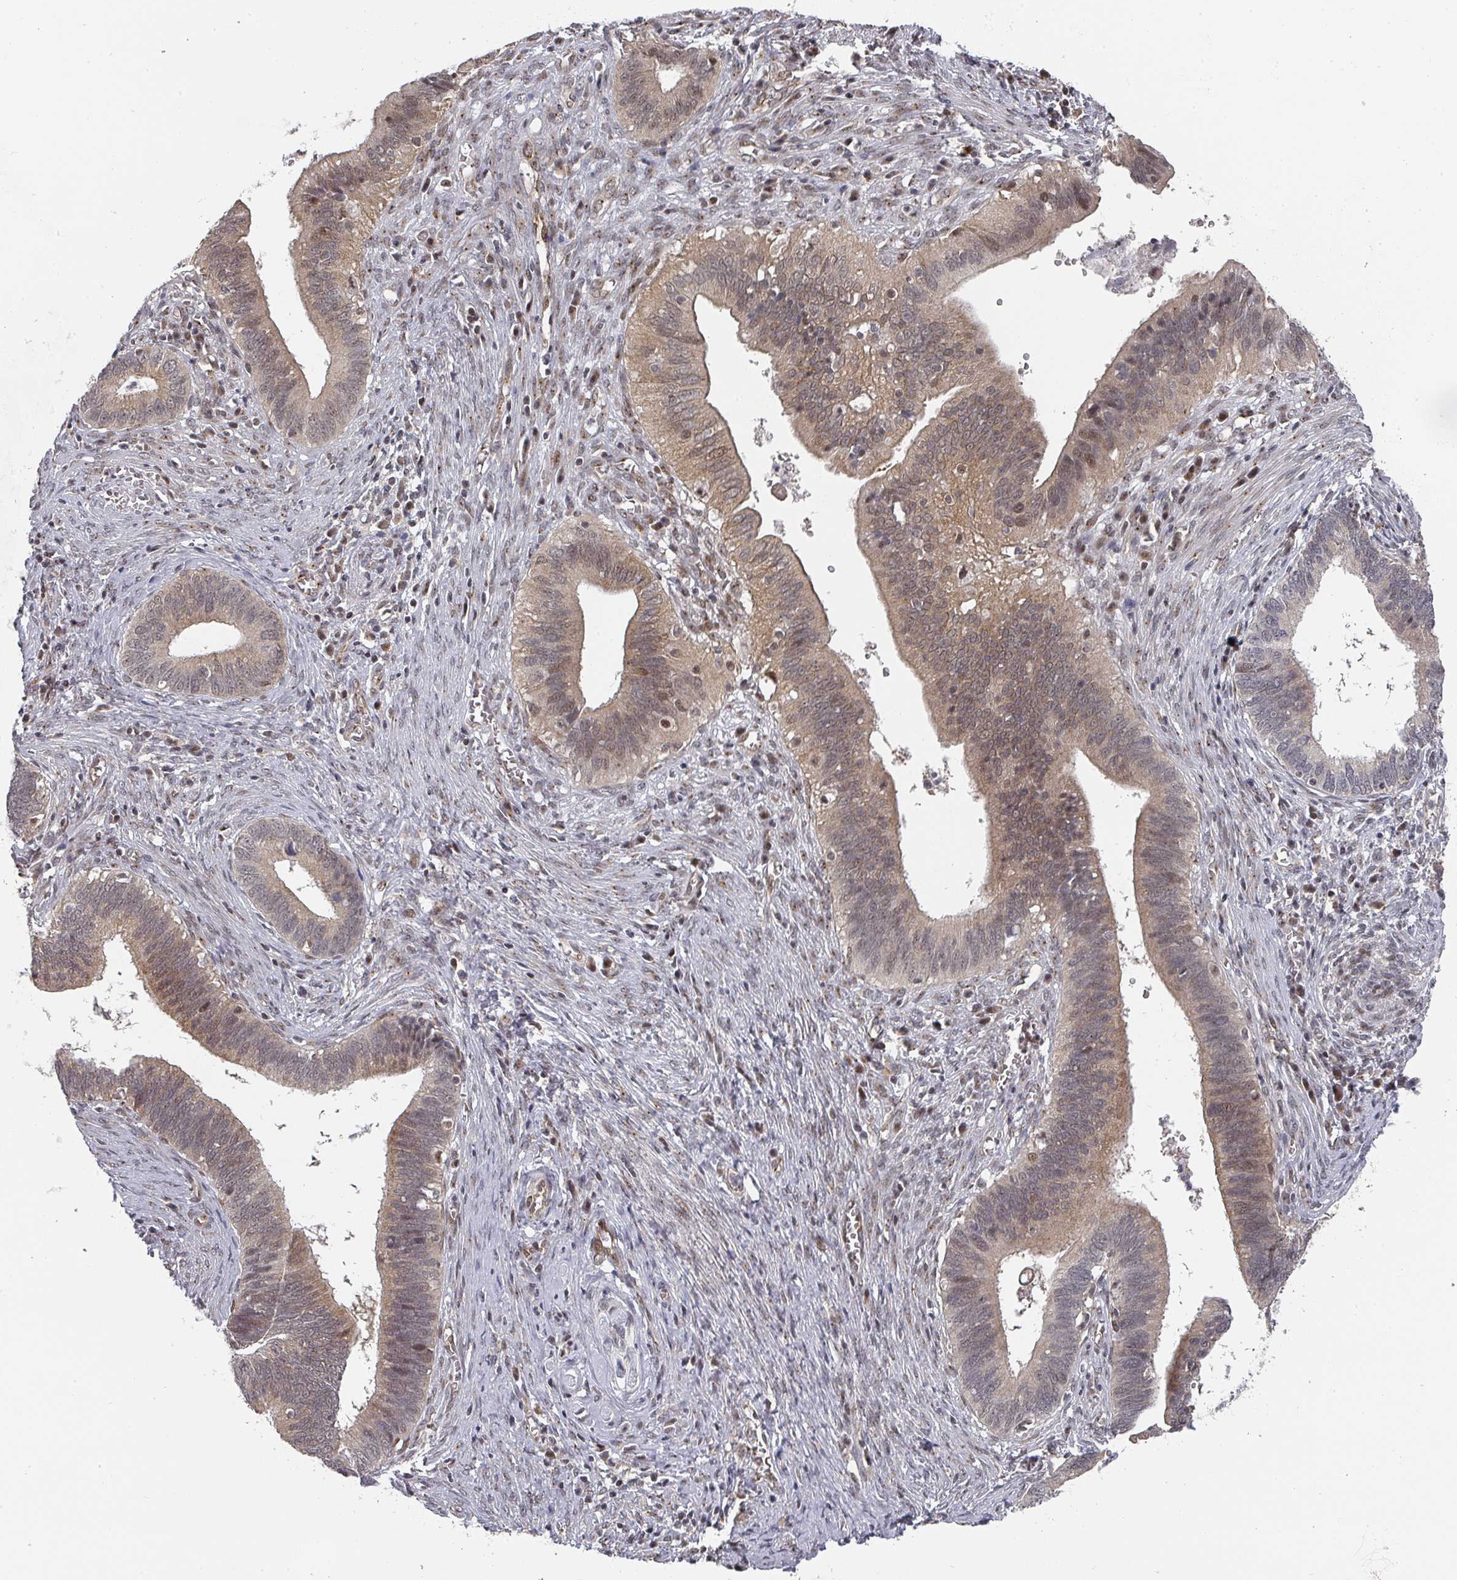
{"staining": {"intensity": "moderate", "quantity": ">75%", "location": "cytoplasmic/membranous,nuclear"}, "tissue": "cervical cancer", "cell_type": "Tumor cells", "image_type": "cancer", "snomed": [{"axis": "morphology", "description": "Adenocarcinoma, NOS"}, {"axis": "topography", "description": "Cervix"}], "caption": "Tumor cells reveal medium levels of moderate cytoplasmic/membranous and nuclear staining in approximately >75% of cells in human adenocarcinoma (cervical).", "gene": "KIF1C", "patient": {"sex": "female", "age": 42}}